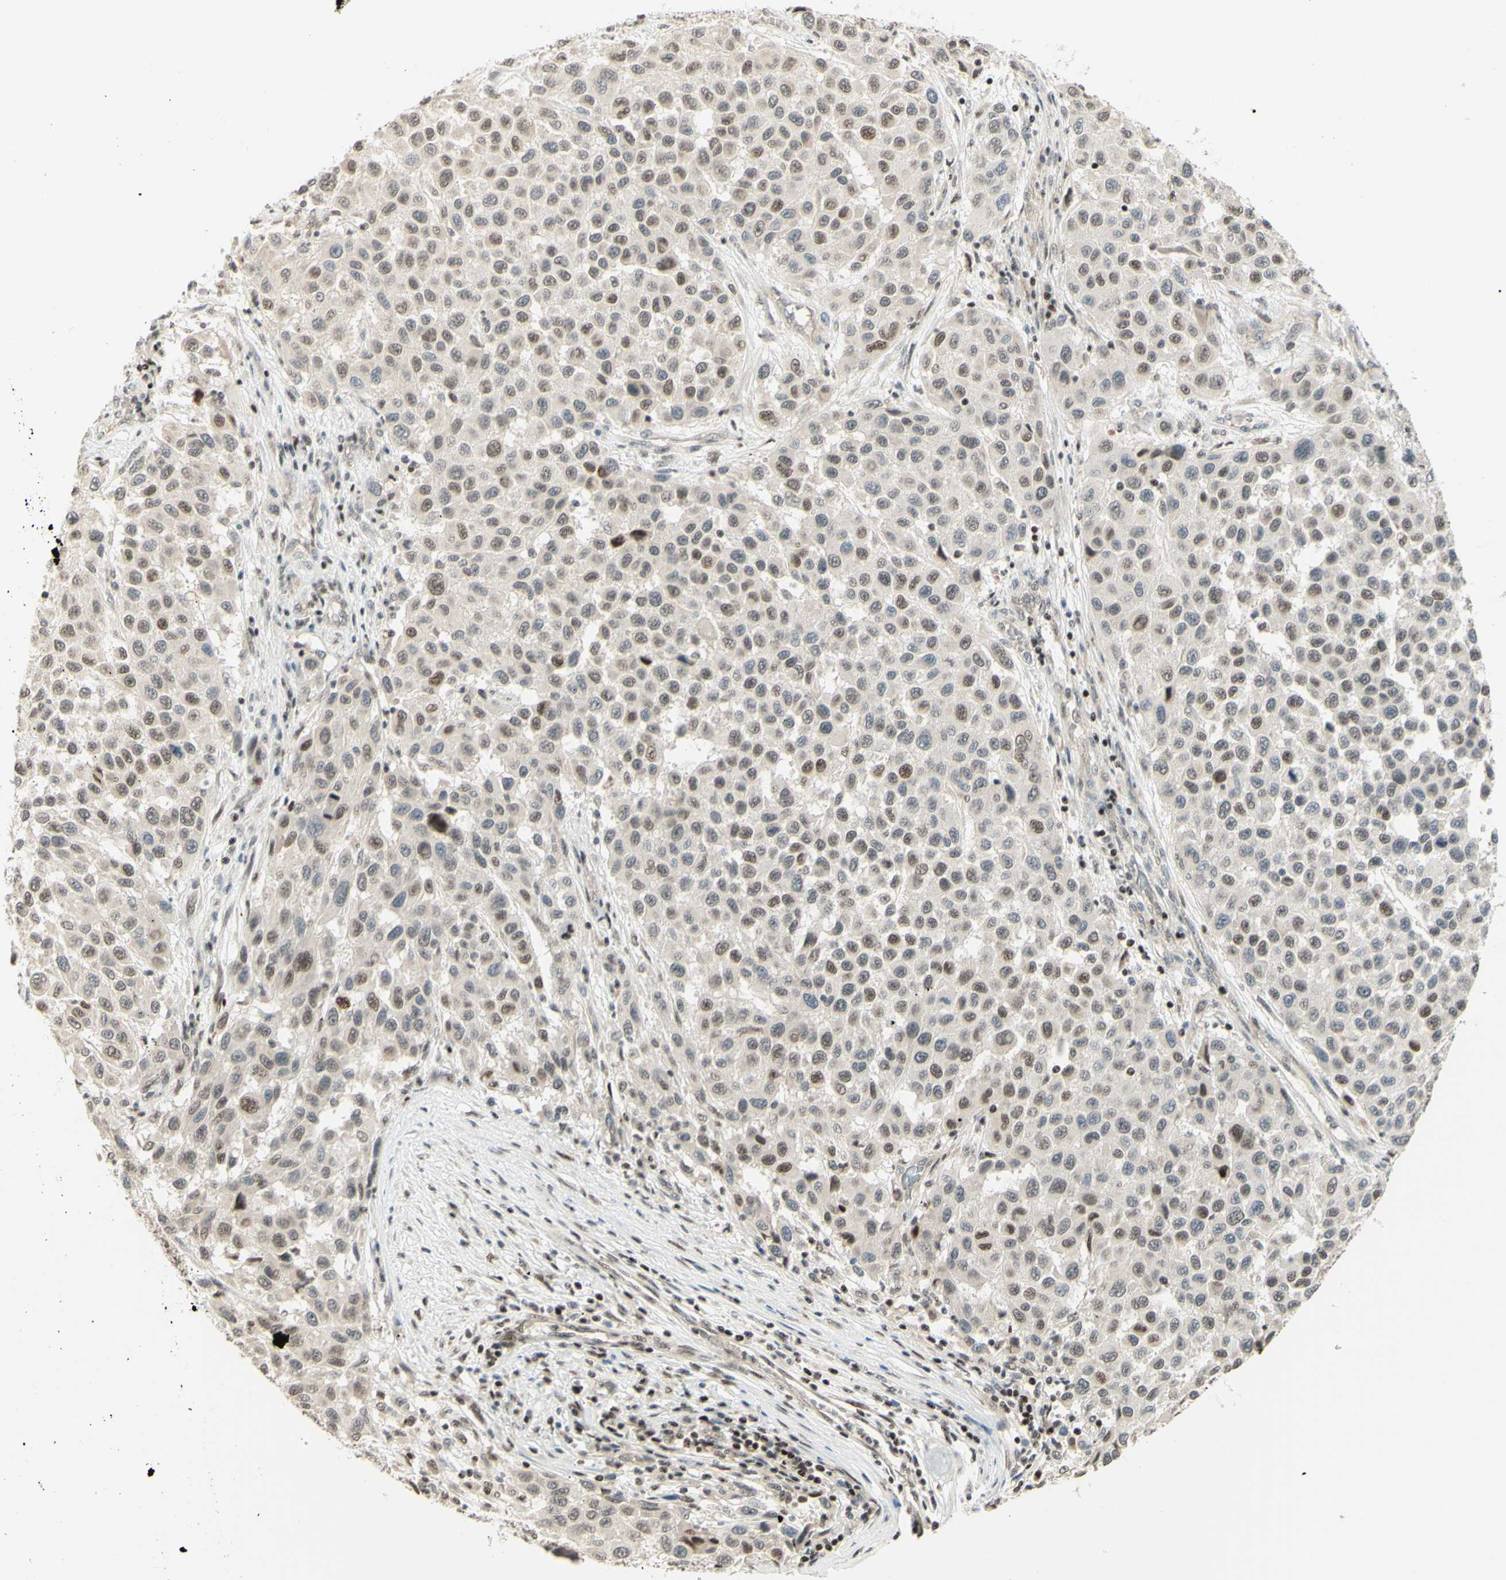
{"staining": {"intensity": "weak", "quantity": "25%-75%", "location": "cytoplasmic/membranous,nuclear"}, "tissue": "melanoma", "cell_type": "Tumor cells", "image_type": "cancer", "snomed": [{"axis": "morphology", "description": "Malignant melanoma, Metastatic site"}, {"axis": "topography", "description": "Lymph node"}], "caption": "This image demonstrates immunohistochemistry (IHC) staining of human malignant melanoma (metastatic site), with low weak cytoplasmic/membranous and nuclear positivity in about 25%-75% of tumor cells.", "gene": "CDKL5", "patient": {"sex": "male", "age": 61}}